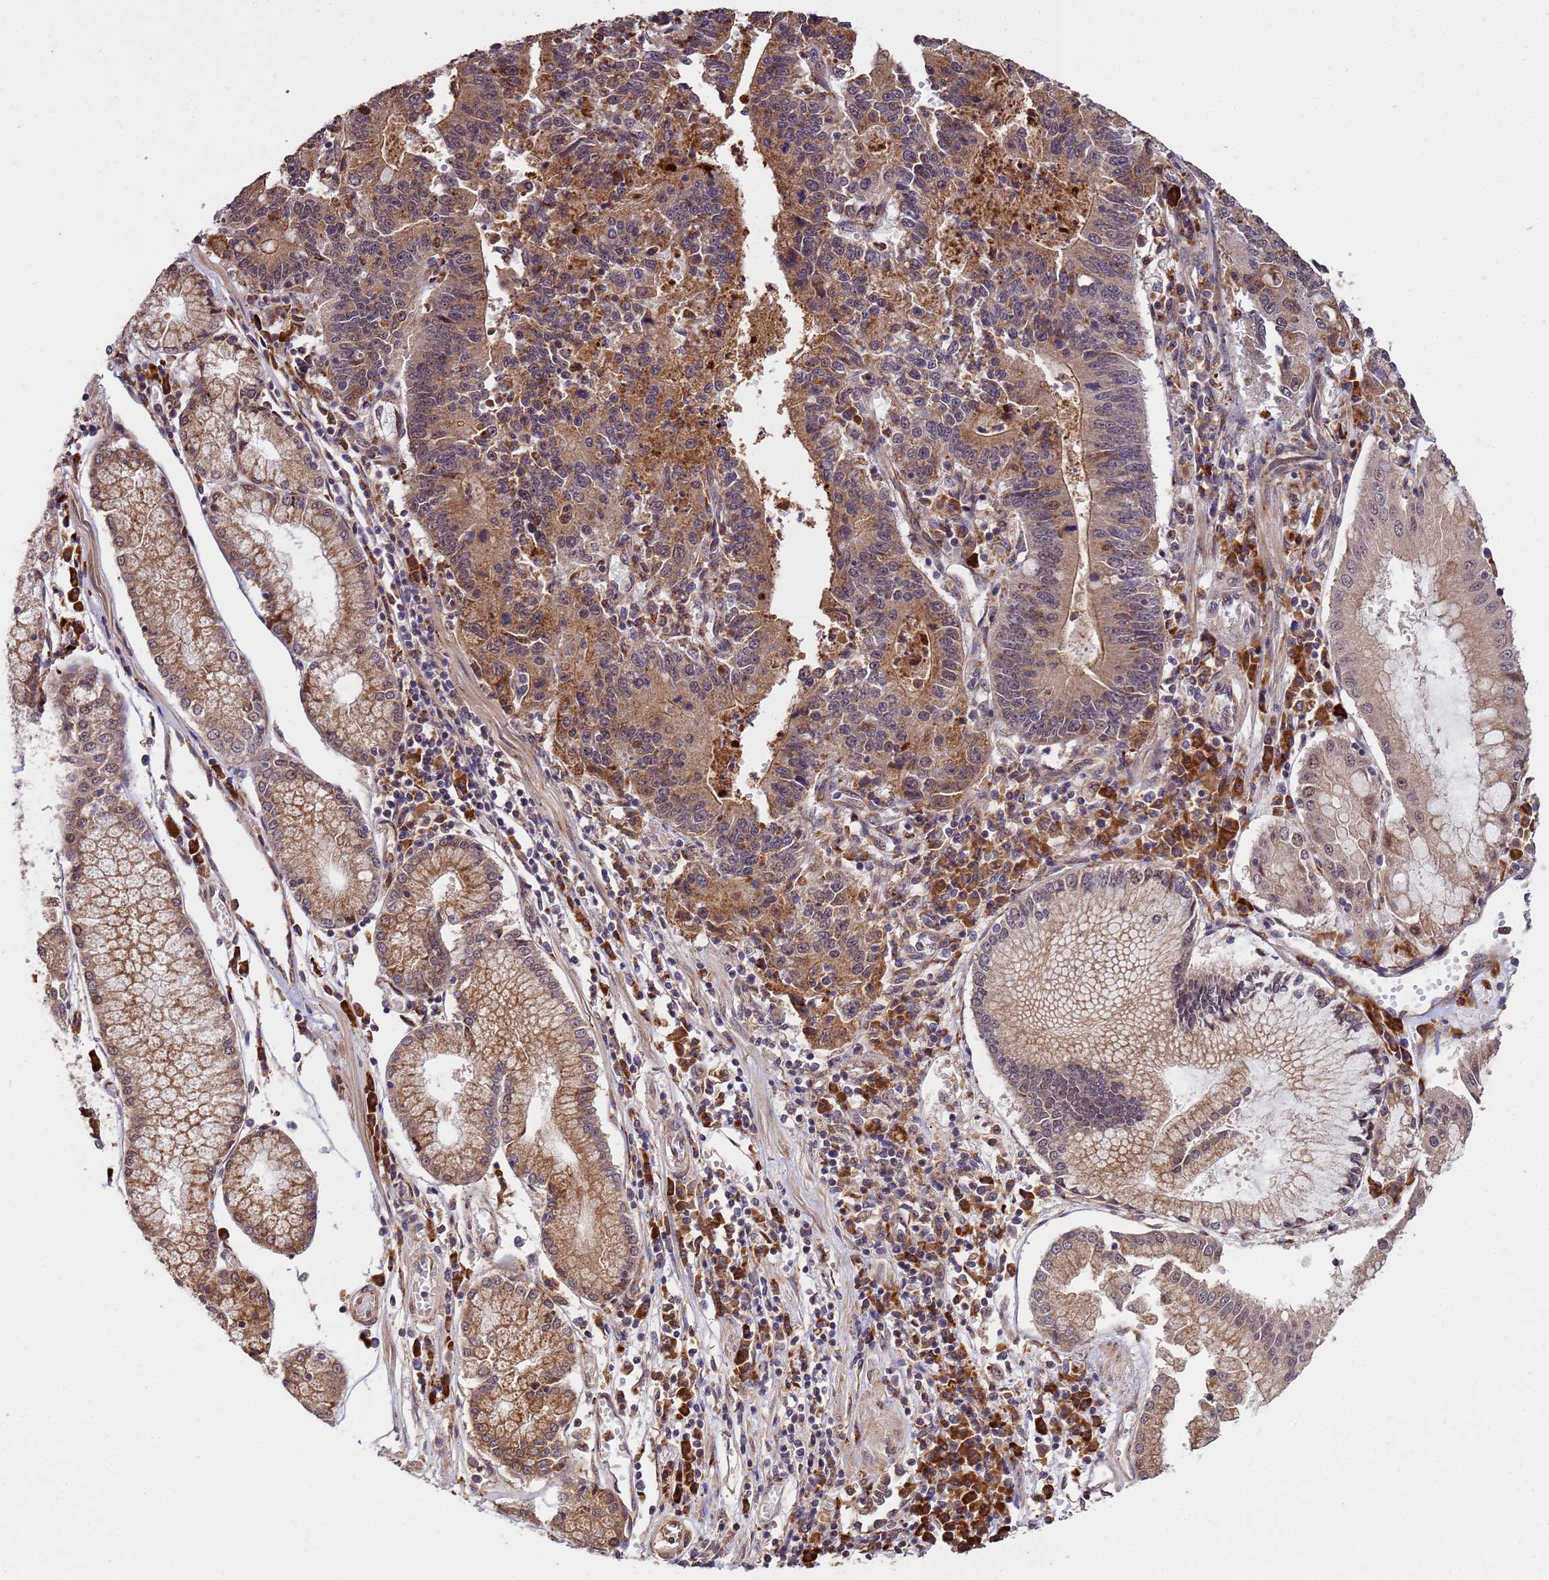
{"staining": {"intensity": "moderate", "quantity": ">75%", "location": "cytoplasmic/membranous,nuclear"}, "tissue": "stomach cancer", "cell_type": "Tumor cells", "image_type": "cancer", "snomed": [{"axis": "morphology", "description": "Adenocarcinoma, NOS"}, {"axis": "topography", "description": "Stomach"}], "caption": "Immunohistochemical staining of stomach cancer (adenocarcinoma) shows medium levels of moderate cytoplasmic/membranous and nuclear protein expression in approximately >75% of tumor cells.", "gene": "ZNF619", "patient": {"sex": "male", "age": 59}}